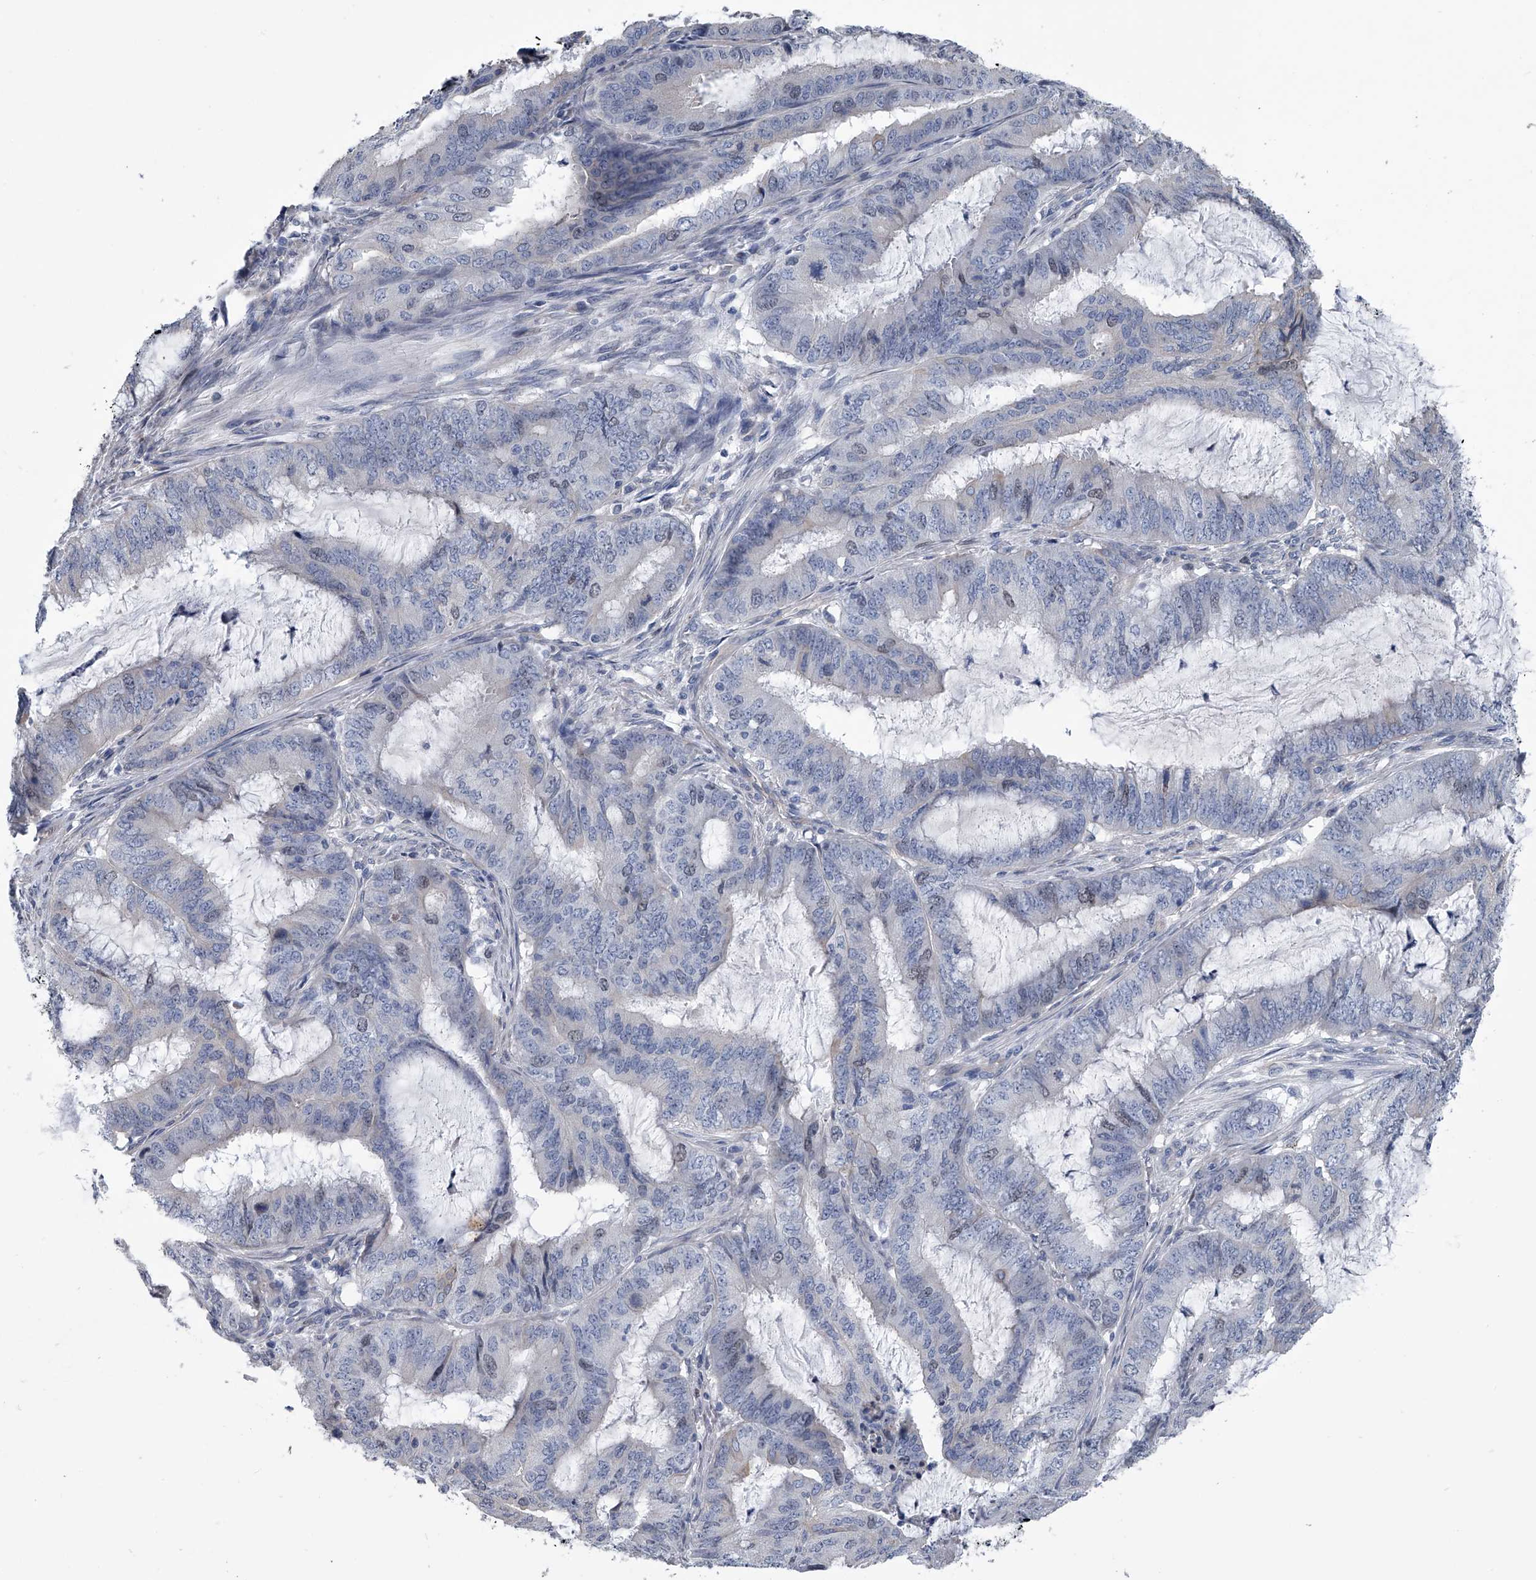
{"staining": {"intensity": "negative", "quantity": "none", "location": "none"}, "tissue": "endometrial cancer", "cell_type": "Tumor cells", "image_type": "cancer", "snomed": [{"axis": "morphology", "description": "Adenocarcinoma, NOS"}, {"axis": "topography", "description": "Endometrium"}], "caption": "Tumor cells show no significant protein positivity in endometrial cancer.", "gene": "ABCG1", "patient": {"sex": "female", "age": 51}}